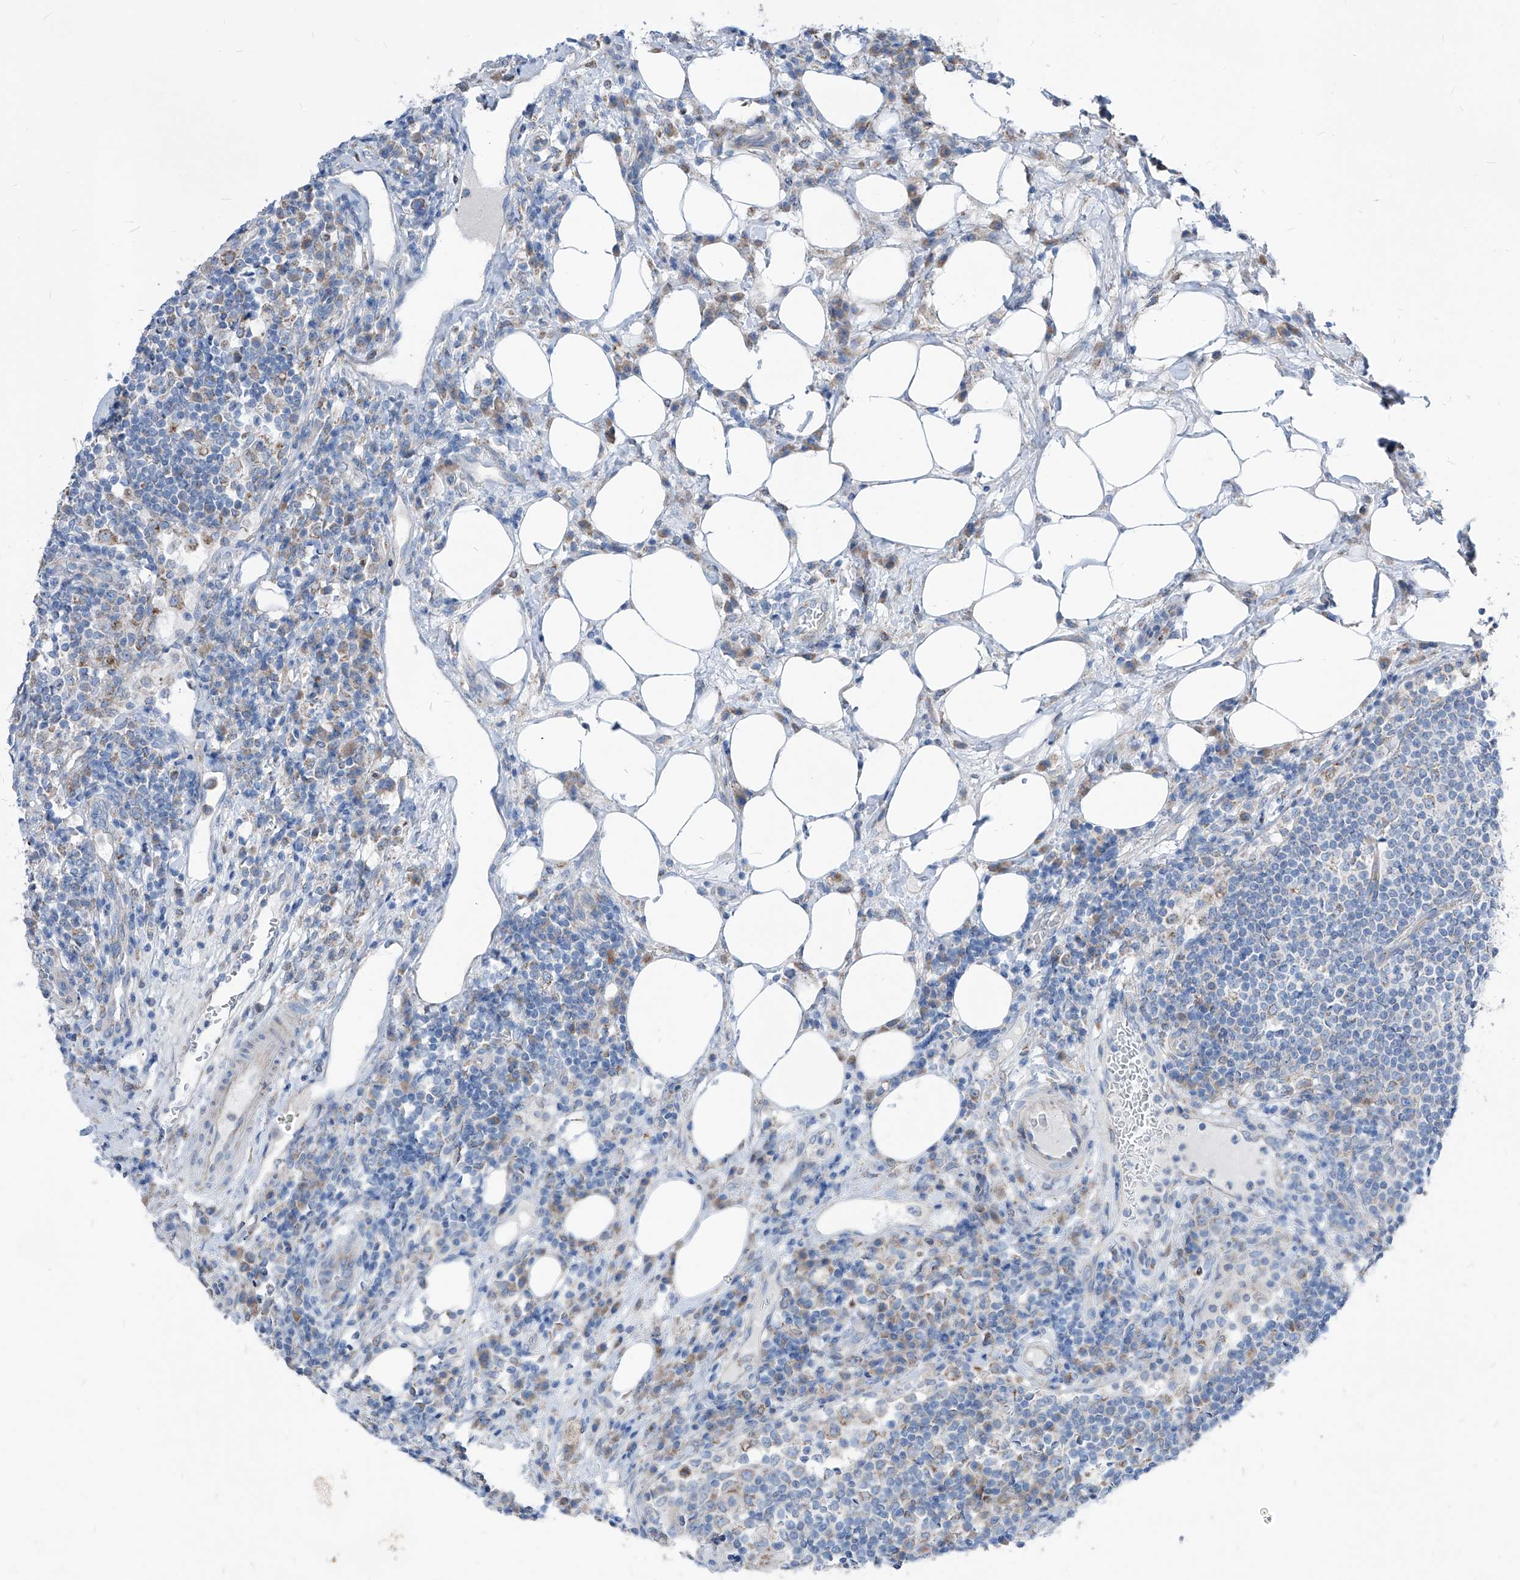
{"staining": {"intensity": "weak", "quantity": "<25%", "location": "cytoplasmic/membranous"}, "tissue": "lymph node", "cell_type": "Germinal center cells", "image_type": "normal", "snomed": [{"axis": "morphology", "description": "Normal tissue, NOS"}, {"axis": "topography", "description": "Lymph node"}], "caption": "Immunohistochemical staining of benign lymph node reveals no significant staining in germinal center cells. Nuclei are stained in blue.", "gene": "AGPS", "patient": {"sex": "female", "age": 53}}